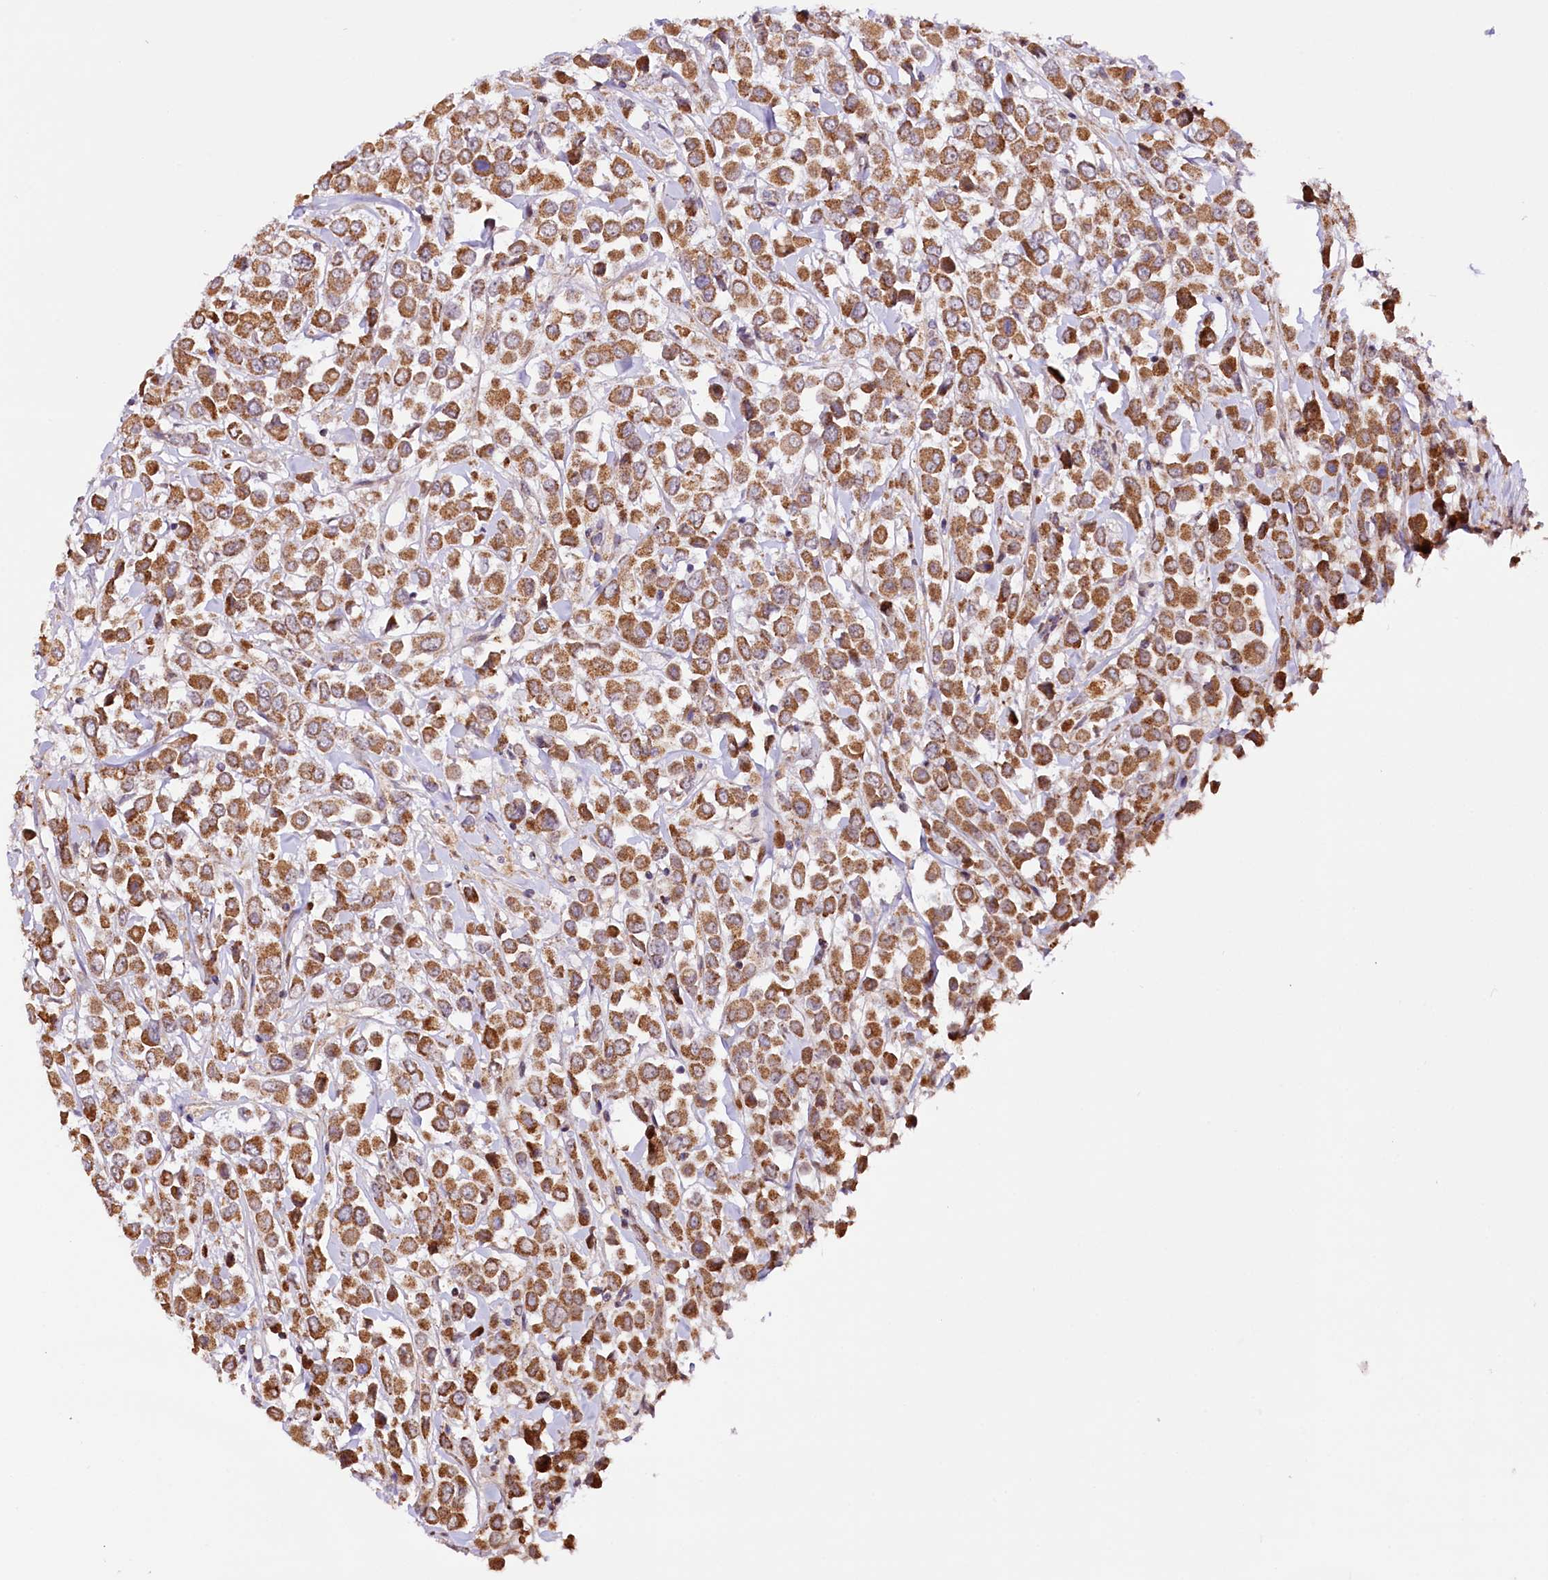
{"staining": {"intensity": "moderate", "quantity": ">75%", "location": "cytoplasmic/membranous"}, "tissue": "breast cancer", "cell_type": "Tumor cells", "image_type": "cancer", "snomed": [{"axis": "morphology", "description": "Duct carcinoma"}, {"axis": "topography", "description": "Breast"}], "caption": "Intraductal carcinoma (breast) stained for a protein displays moderate cytoplasmic/membranous positivity in tumor cells.", "gene": "ST7", "patient": {"sex": "female", "age": 61}}